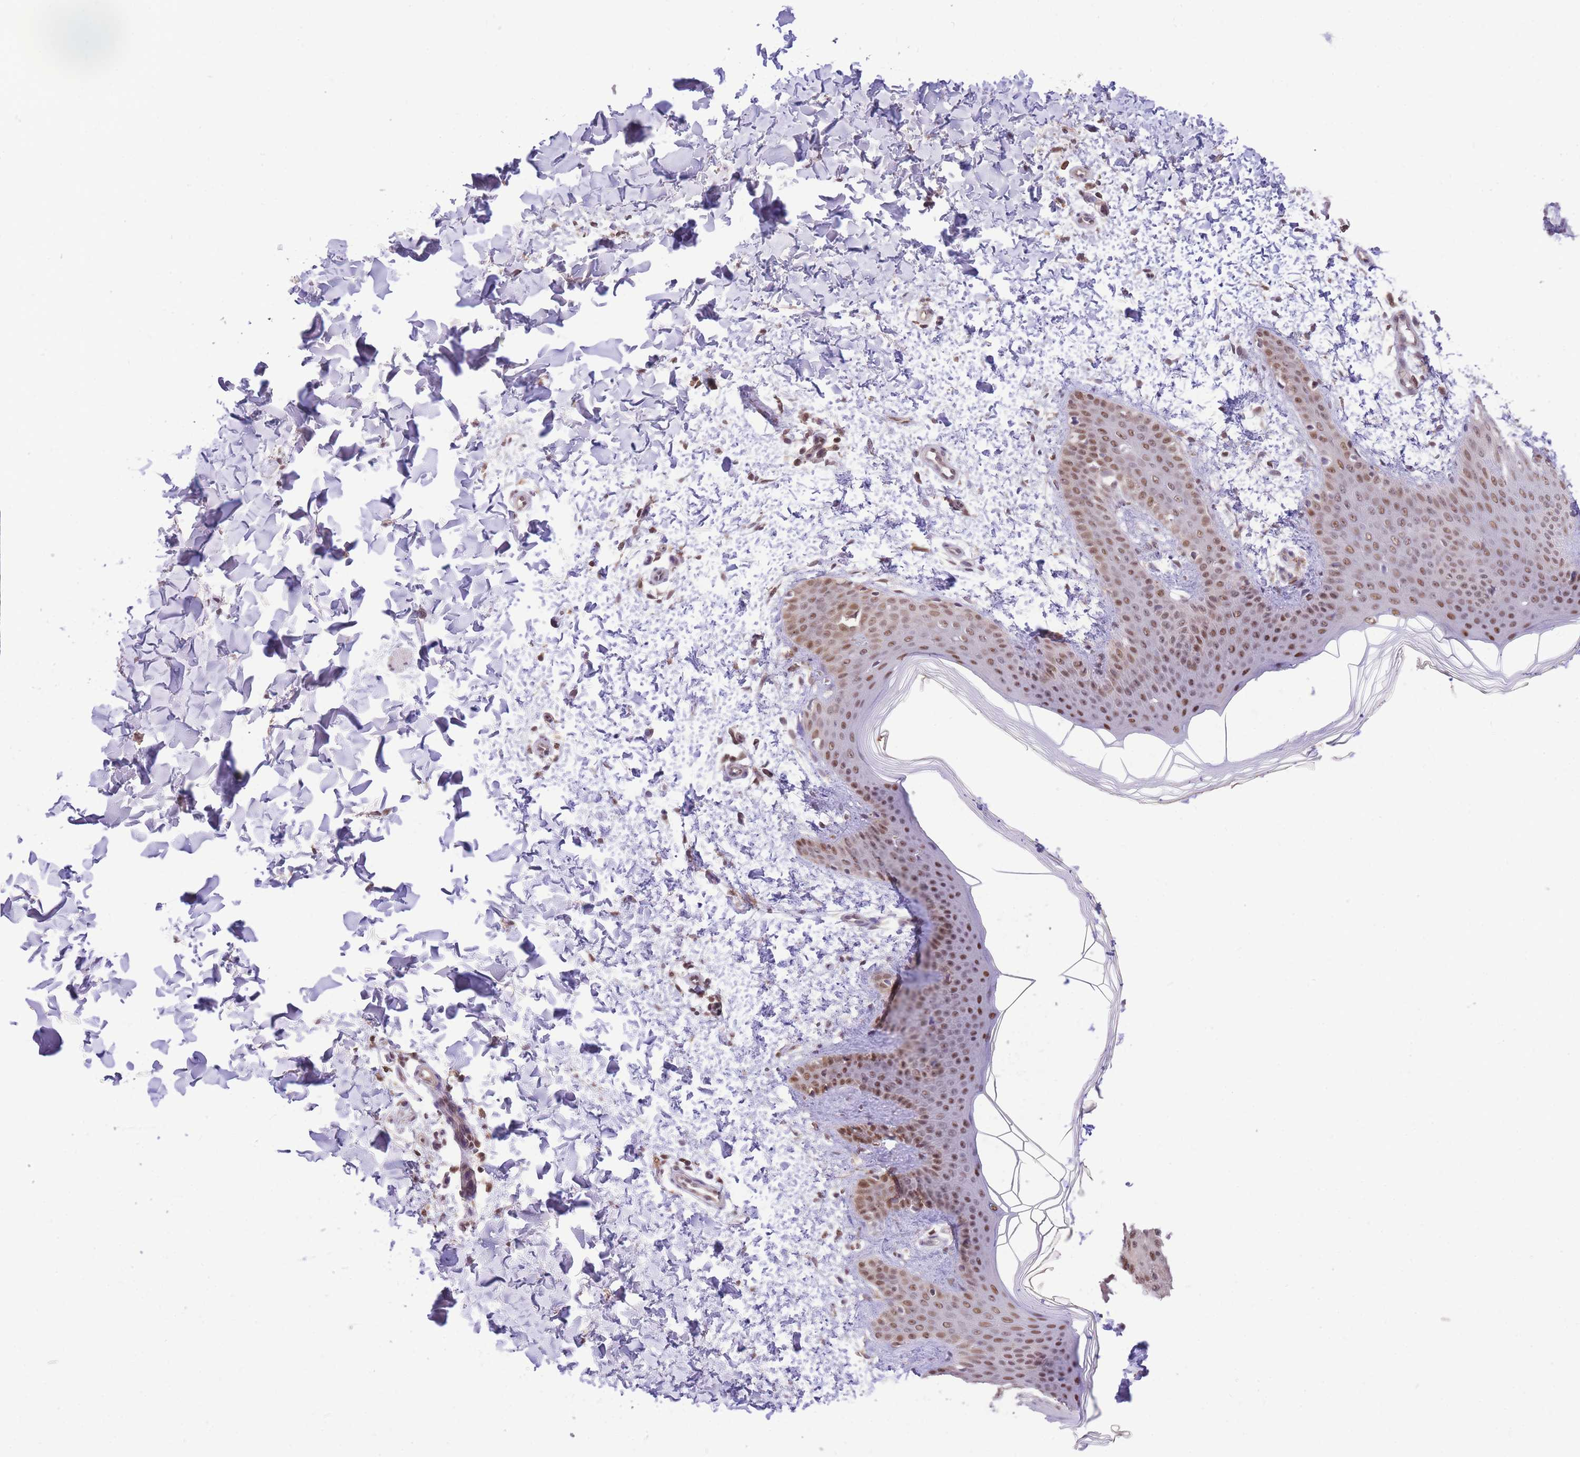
{"staining": {"intensity": "negative", "quantity": "none", "location": "none"}, "tissue": "skin", "cell_type": "Fibroblasts", "image_type": "normal", "snomed": [{"axis": "morphology", "description": "Normal tissue, NOS"}, {"axis": "topography", "description": "Skin"}], "caption": "Immunohistochemistry (IHC) of unremarkable human skin reveals no expression in fibroblasts.", "gene": "UBXN7", "patient": {"sex": "male", "age": 36}}